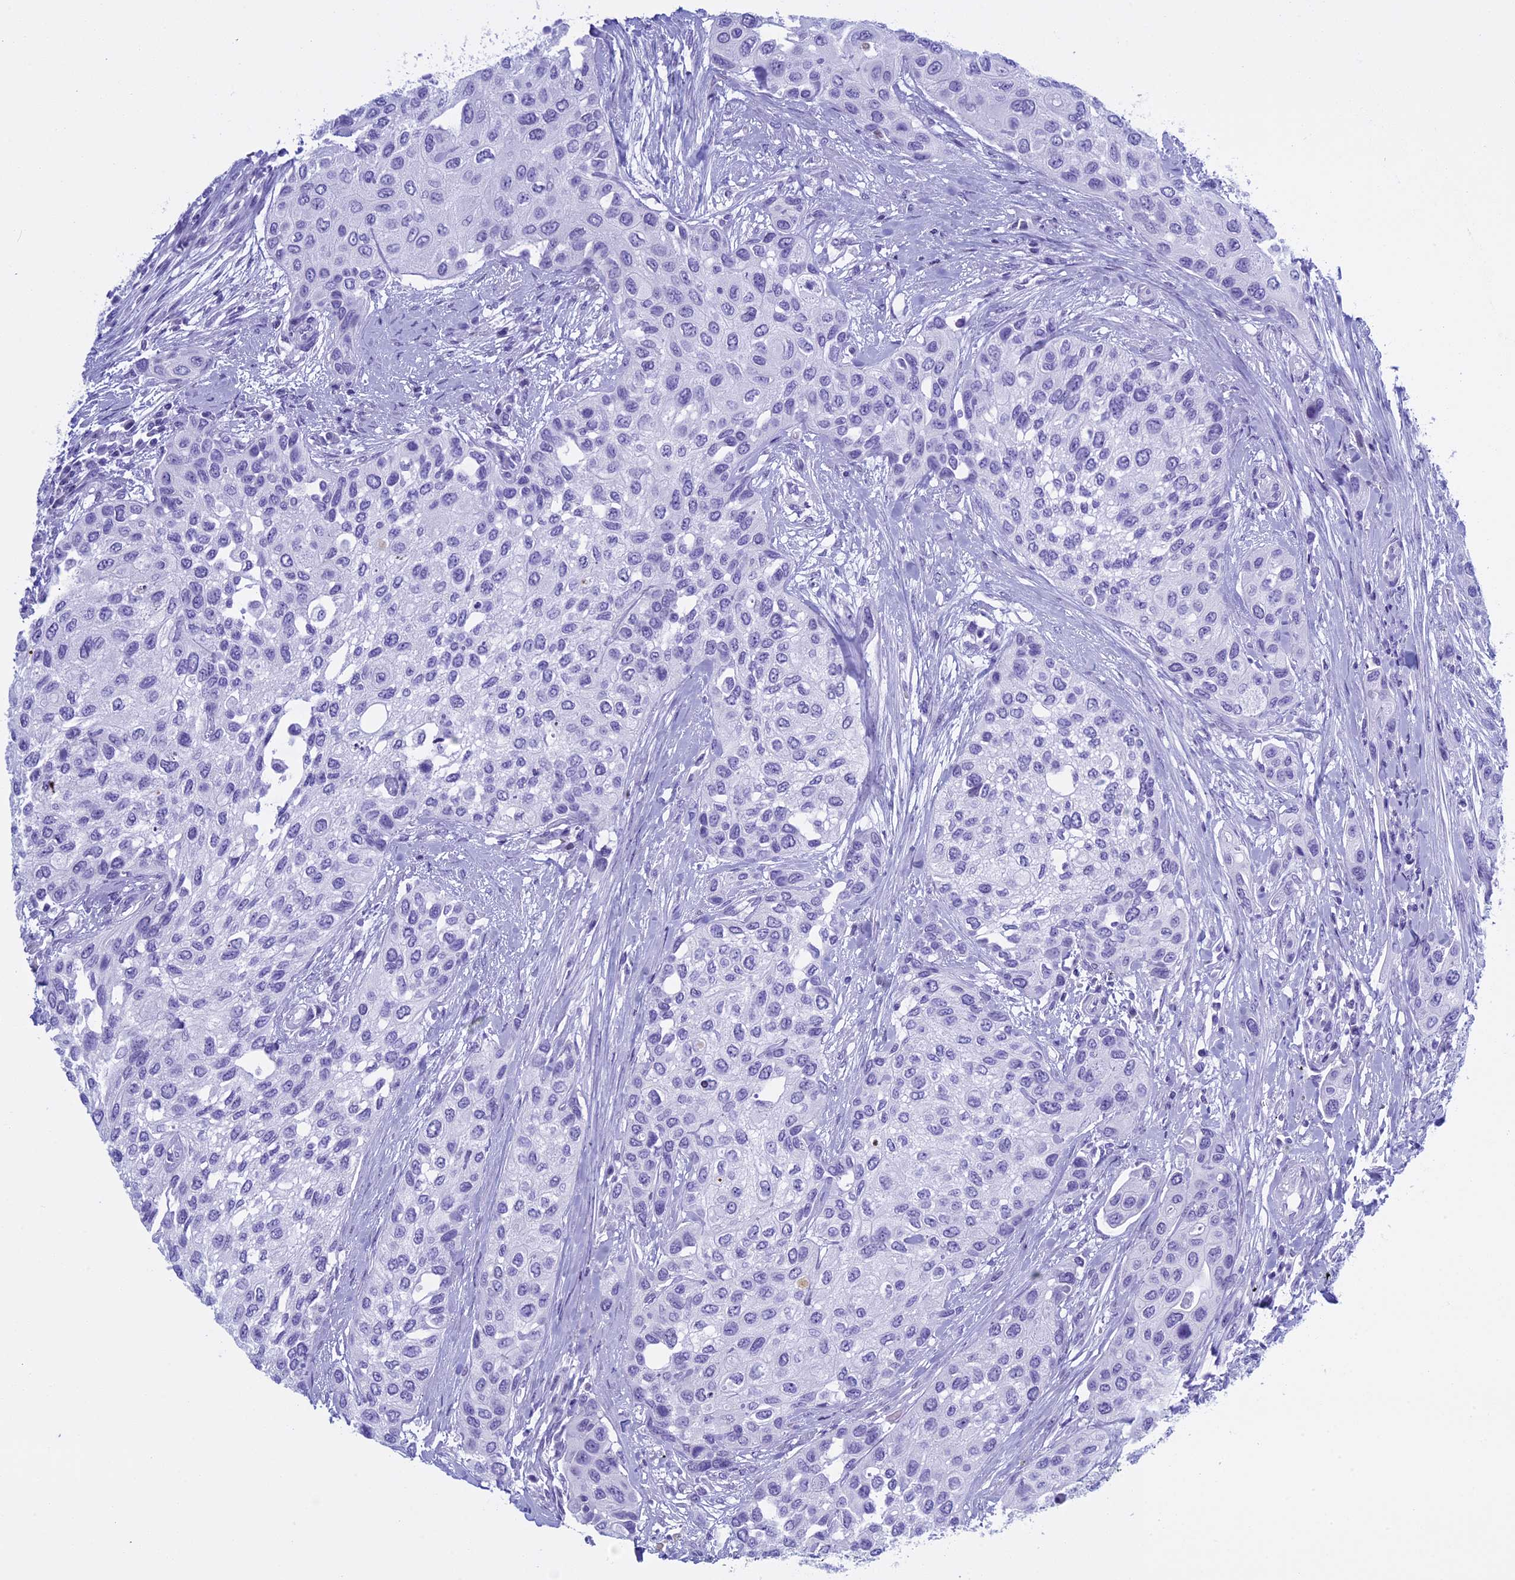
{"staining": {"intensity": "negative", "quantity": "none", "location": "none"}, "tissue": "urothelial cancer", "cell_type": "Tumor cells", "image_type": "cancer", "snomed": [{"axis": "morphology", "description": "Normal tissue, NOS"}, {"axis": "morphology", "description": "Urothelial carcinoma, High grade"}, {"axis": "topography", "description": "Vascular tissue"}, {"axis": "topography", "description": "Urinary bladder"}], "caption": "DAB (3,3'-diaminobenzidine) immunohistochemical staining of human urothelial cancer shows no significant positivity in tumor cells.", "gene": "KCTD21", "patient": {"sex": "female", "age": 56}}